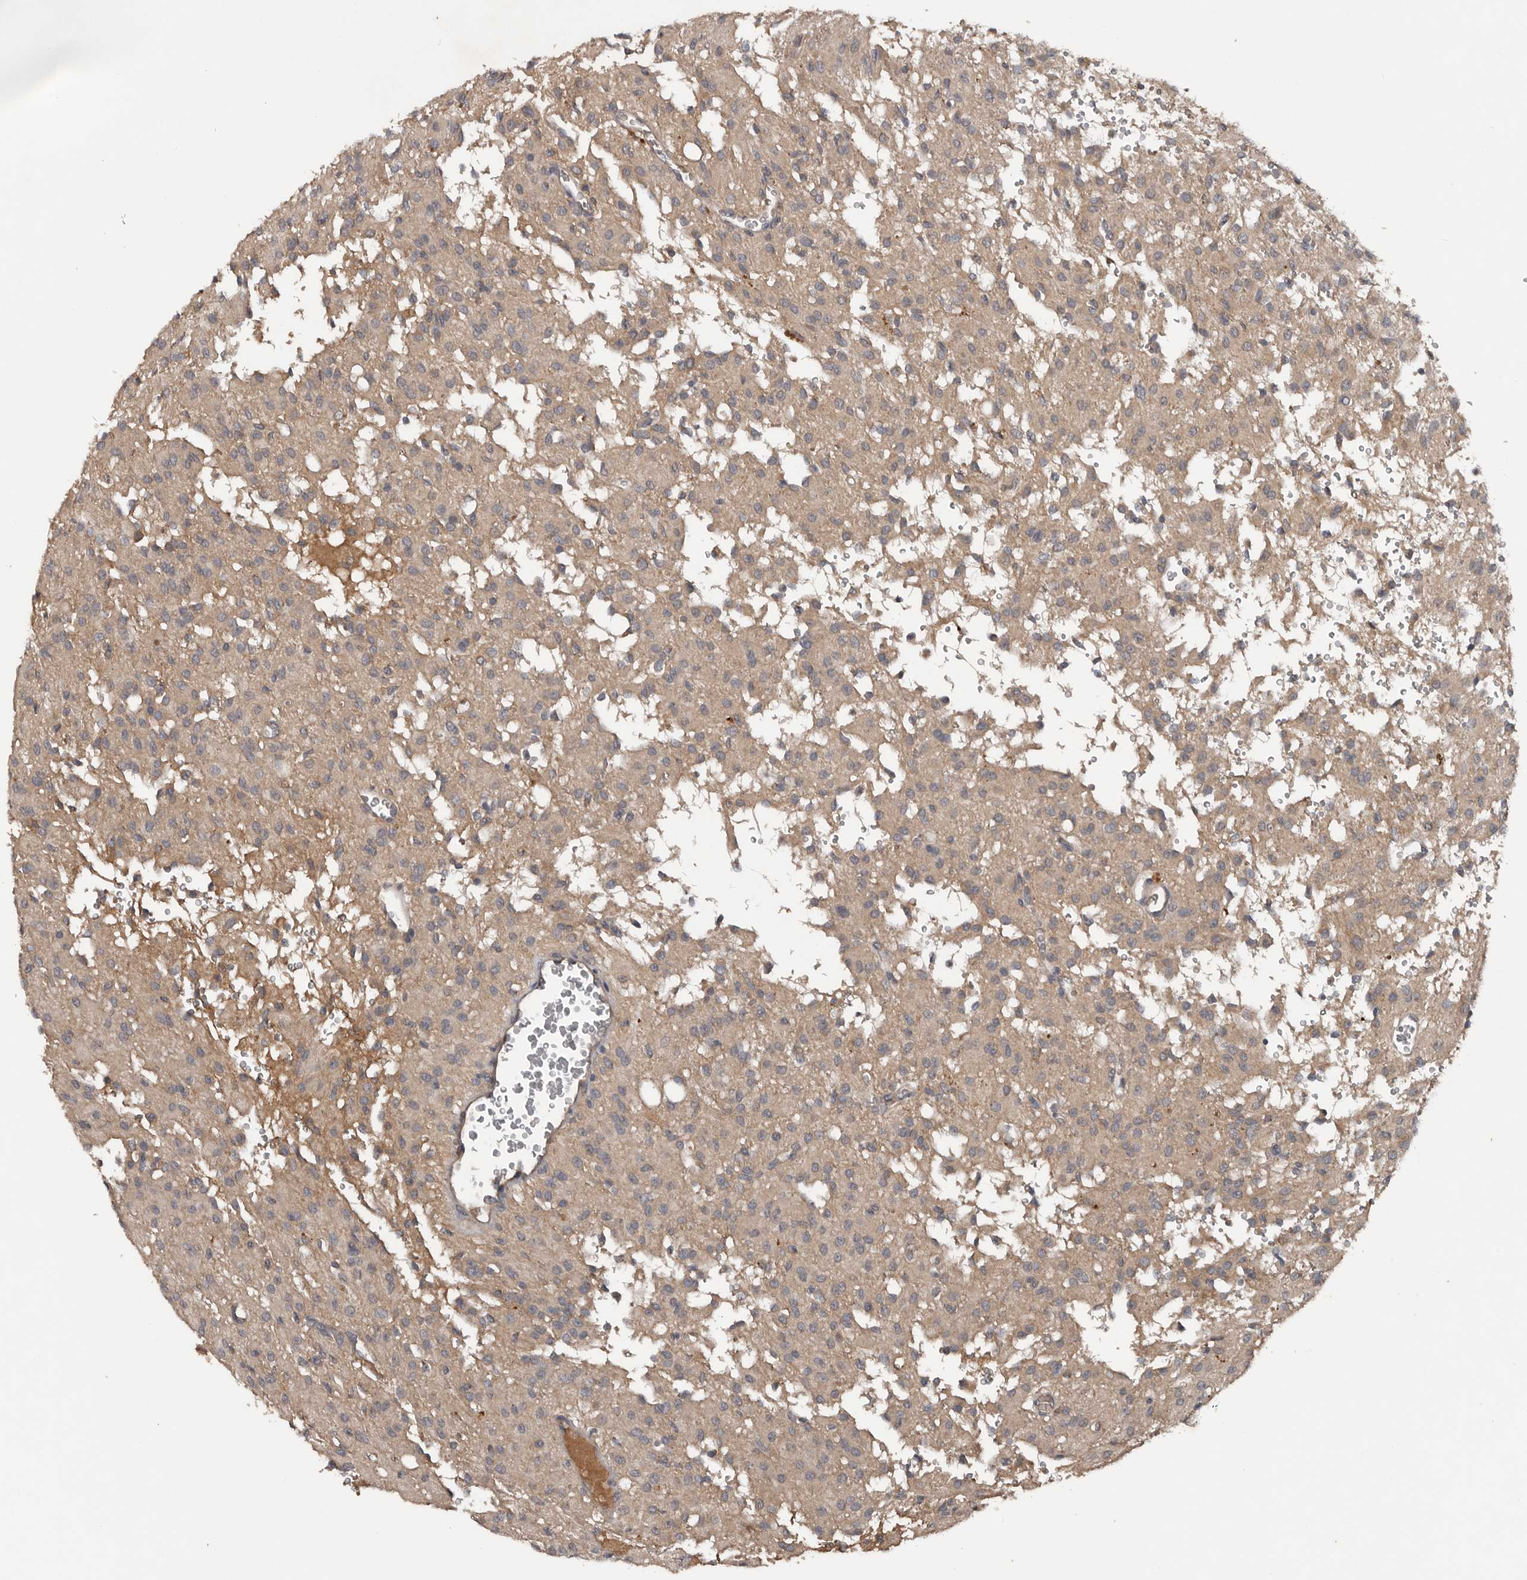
{"staining": {"intensity": "negative", "quantity": "none", "location": "none"}, "tissue": "glioma", "cell_type": "Tumor cells", "image_type": "cancer", "snomed": [{"axis": "morphology", "description": "Glioma, malignant, High grade"}, {"axis": "topography", "description": "Brain"}], "caption": "This is a micrograph of IHC staining of glioma, which shows no staining in tumor cells.", "gene": "DNAJB4", "patient": {"sex": "female", "age": 59}}